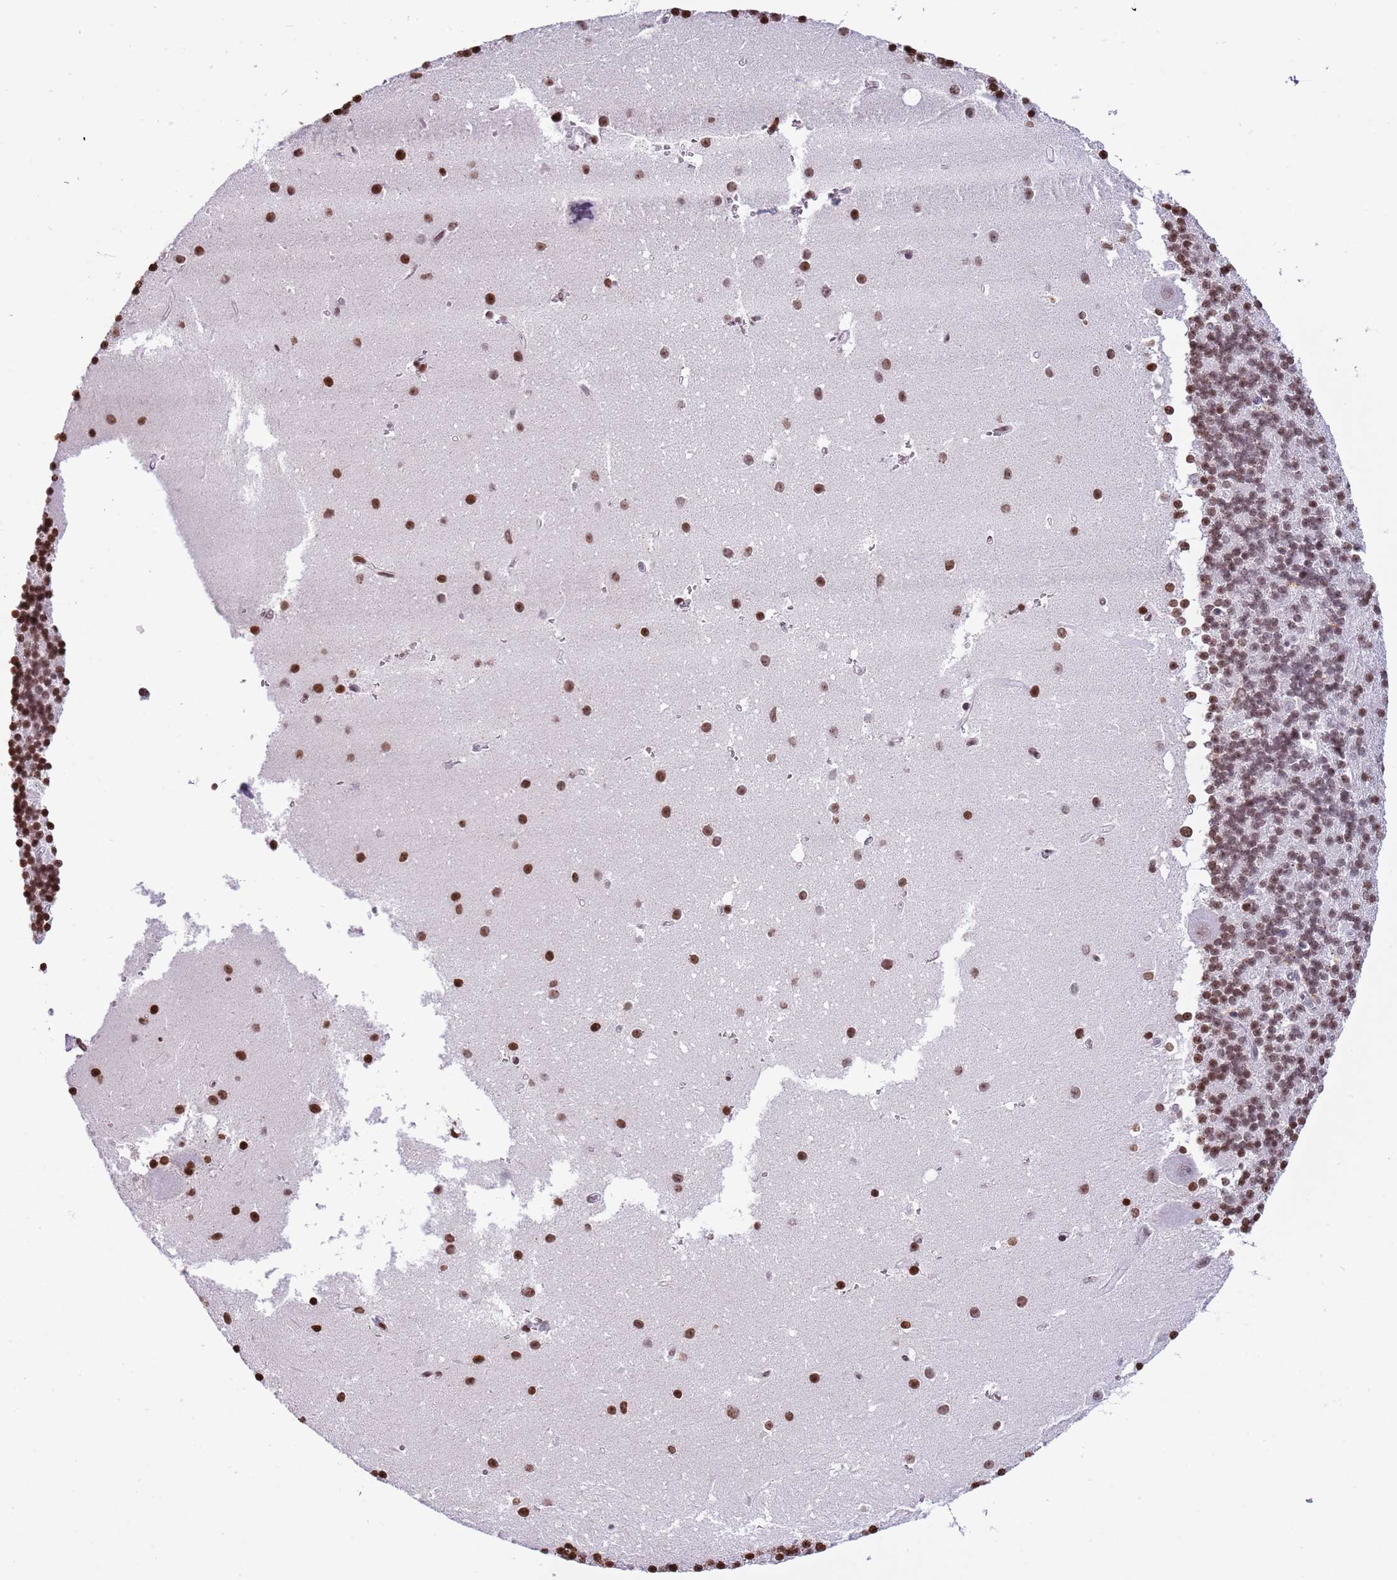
{"staining": {"intensity": "moderate", "quantity": "25%-75%", "location": "nuclear"}, "tissue": "cerebellum", "cell_type": "Cells in granular layer", "image_type": "normal", "snomed": [{"axis": "morphology", "description": "Normal tissue, NOS"}, {"axis": "topography", "description": "Cerebellum"}], "caption": "Cerebellum stained with a protein marker displays moderate staining in cells in granular layer.", "gene": "KPNA3", "patient": {"sex": "male", "age": 54}}